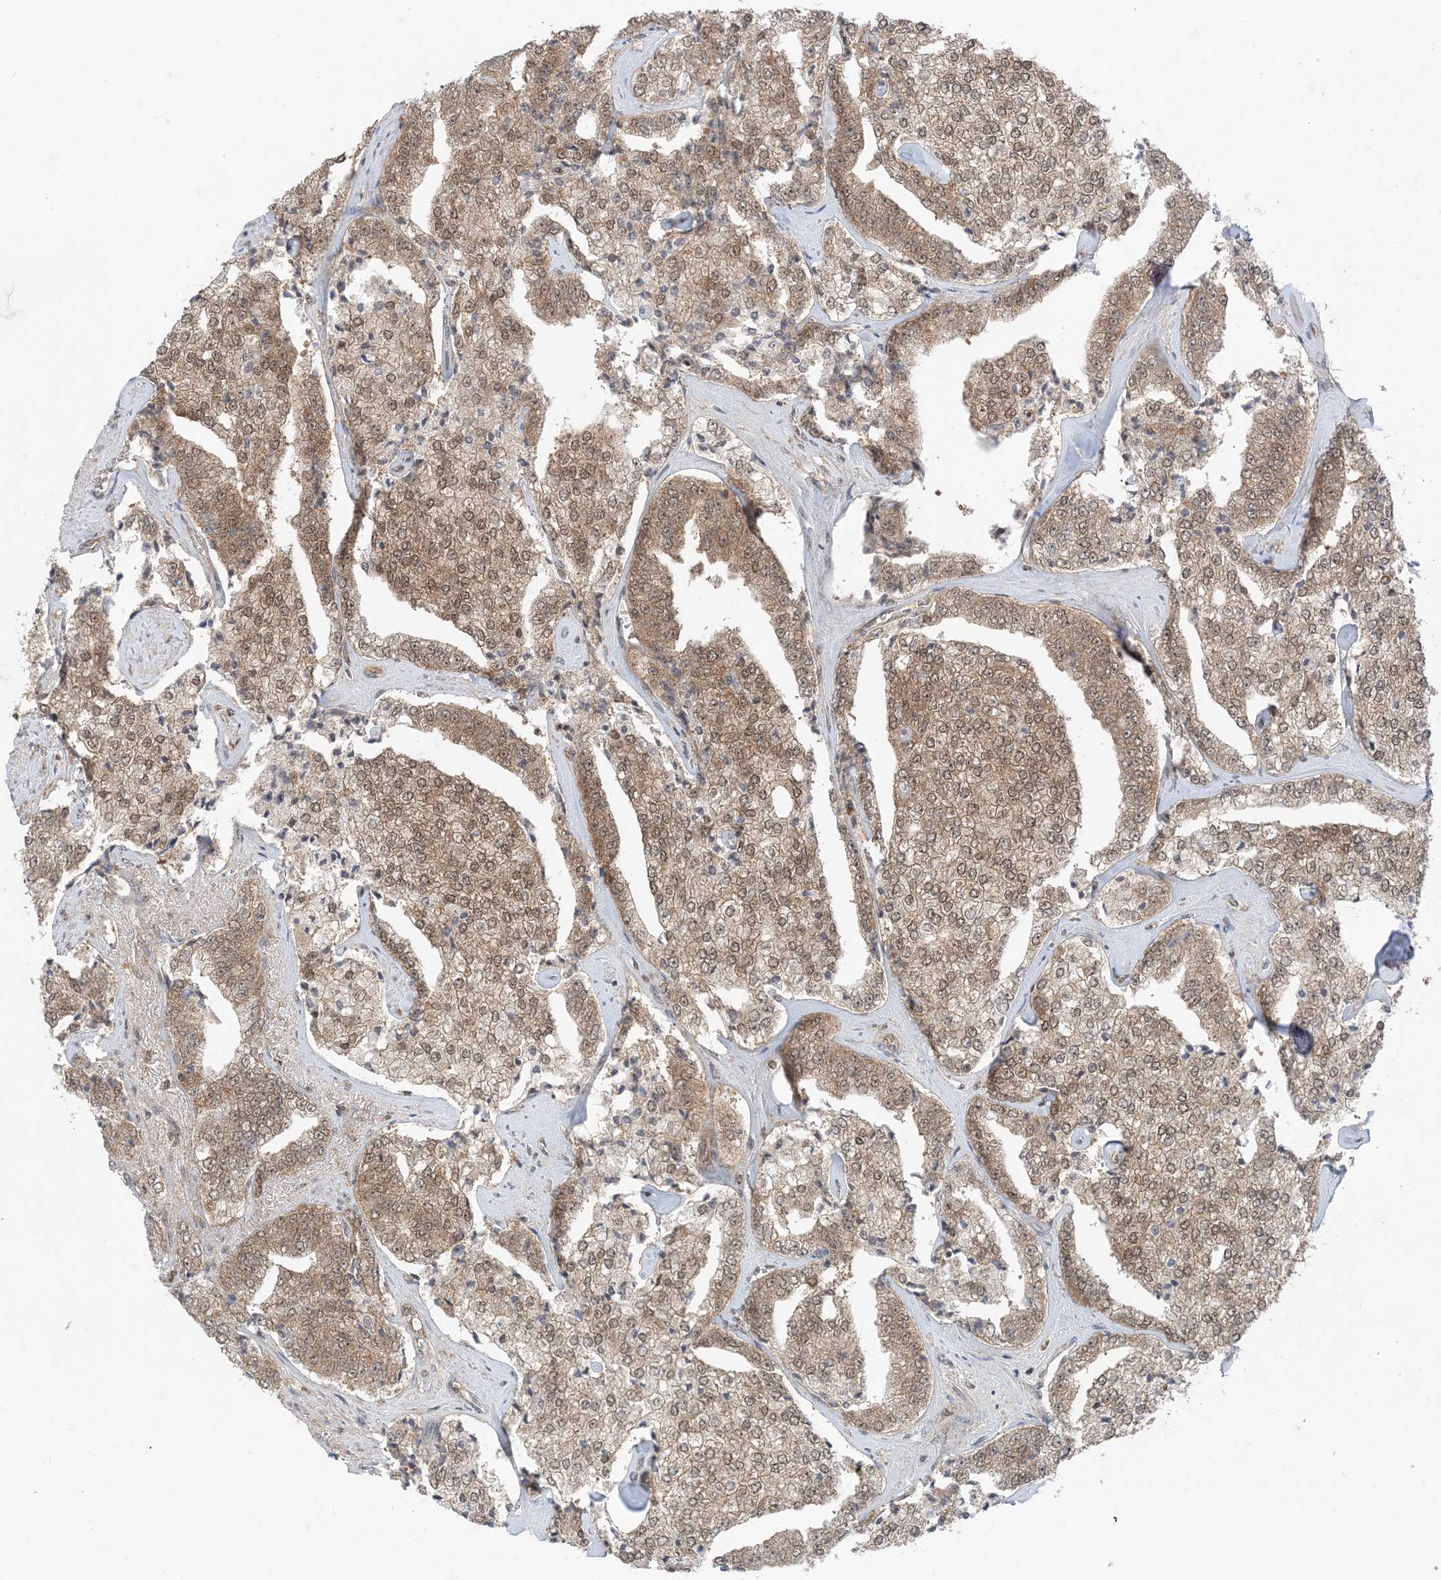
{"staining": {"intensity": "moderate", "quantity": ">75%", "location": "cytoplasmic/membranous,nuclear"}, "tissue": "prostate cancer", "cell_type": "Tumor cells", "image_type": "cancer", "snomed": [{"axis": "morphology", "description": "Adenocarcinoma, High grade"}, {"axis": "topography", "description": "Prostate"}], "caption": "Human prostate cancer stained with a protein marker shows moderate staining in tumor cells.", "gene": "PTPA", "patient": {"sex": "male", "age": 71}}